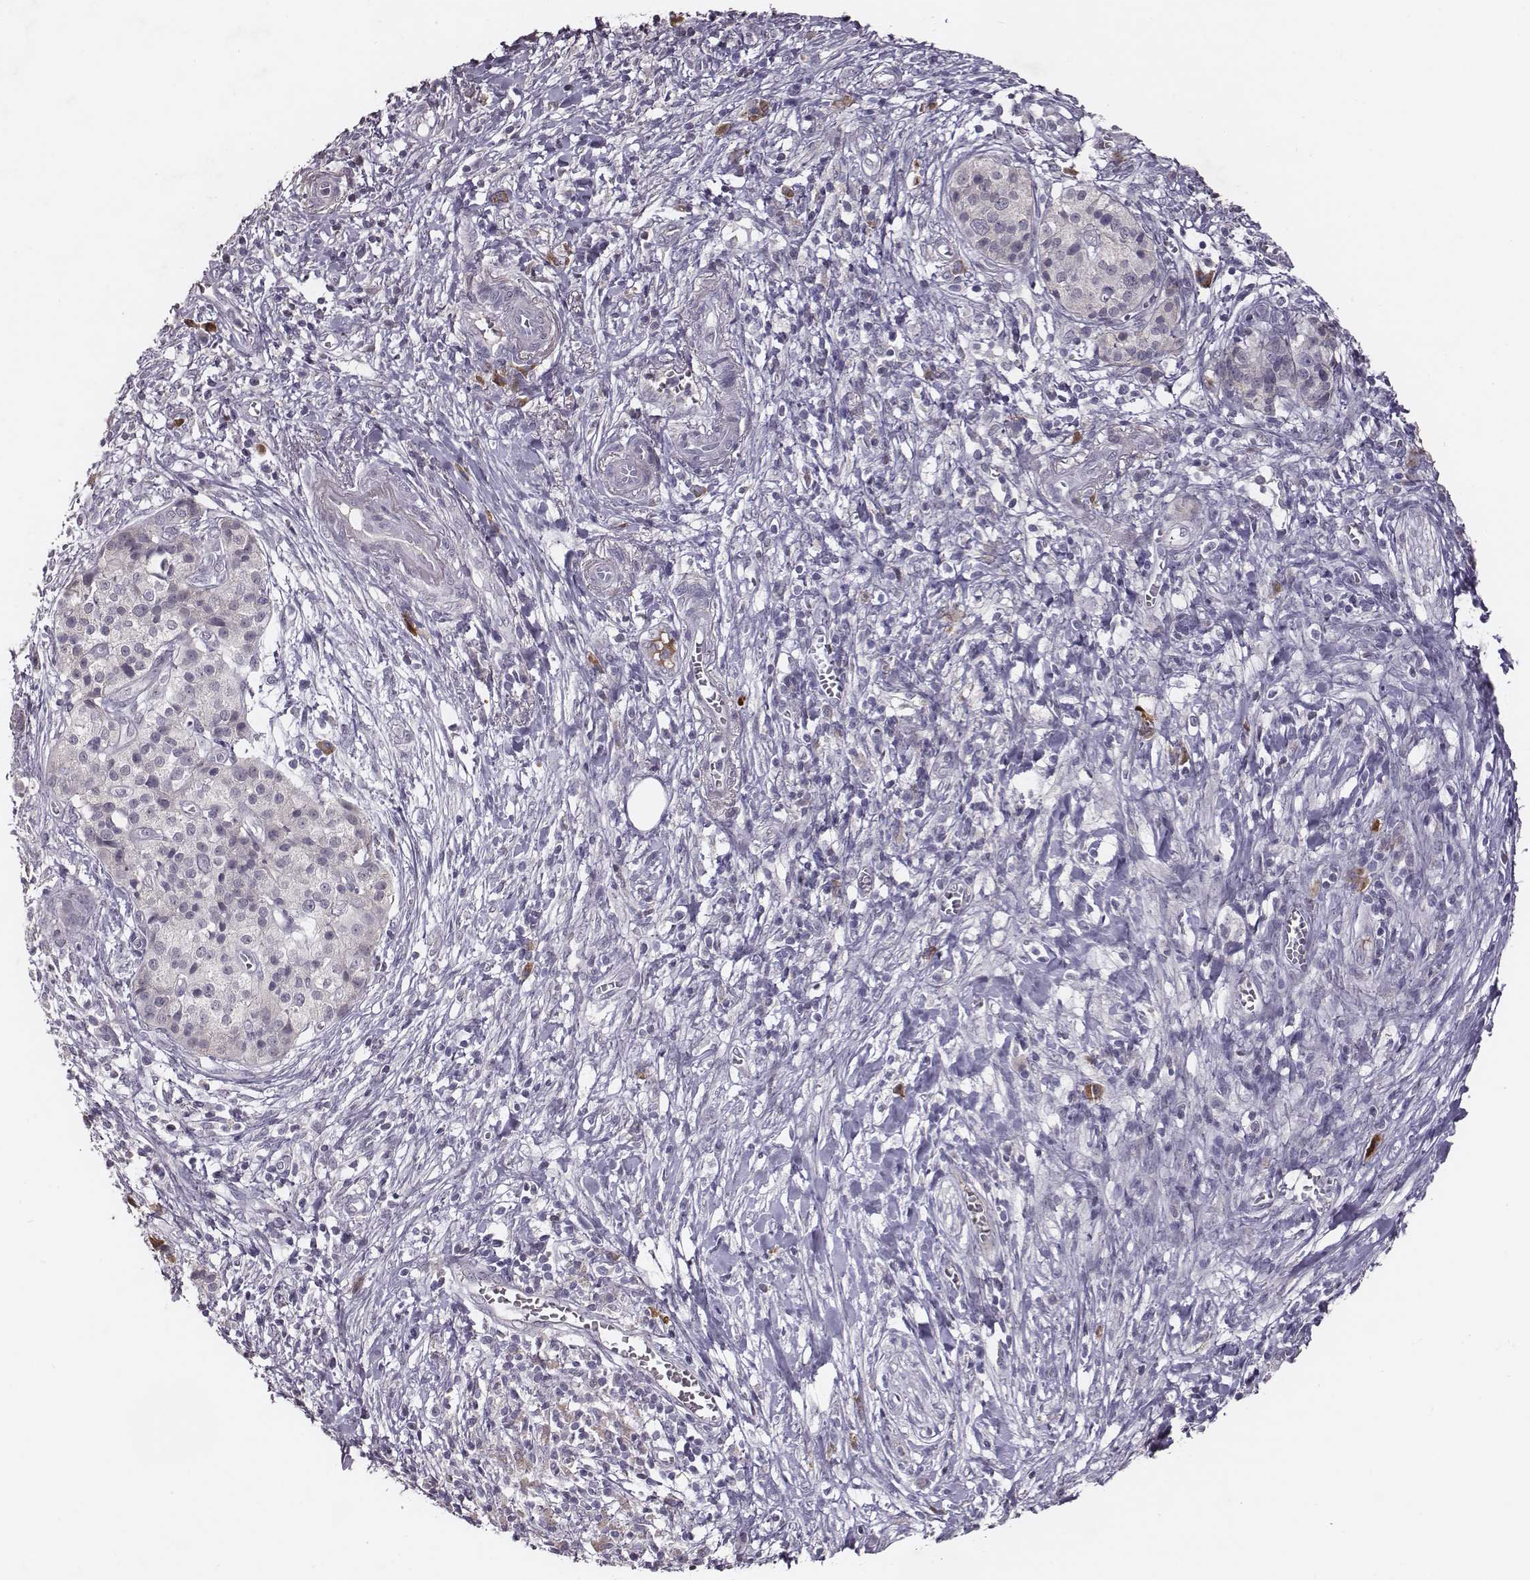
{"staining": {"intensity": "negative", "quantity": "none", "location": "none"}, "tissue": "pancreatic cancer", "cell_type": "Tumor cells", "image_type": "cancer", "snomed": [{"axis": "morphology", "description": "Adenocarcinoma, NOS"}, {"axis": "topography", "description": "Pancreas"}], "caption": "A high-resolution histopathology image shows immunohistochemistry staining of pancreatic adenocarcinoma, which shows no significant positivity in tumor cells. (IHC, brightfield microscopy, high magnification).", "gene": "SLC22A6", "patient": {"sex": "male", "age": 61}}